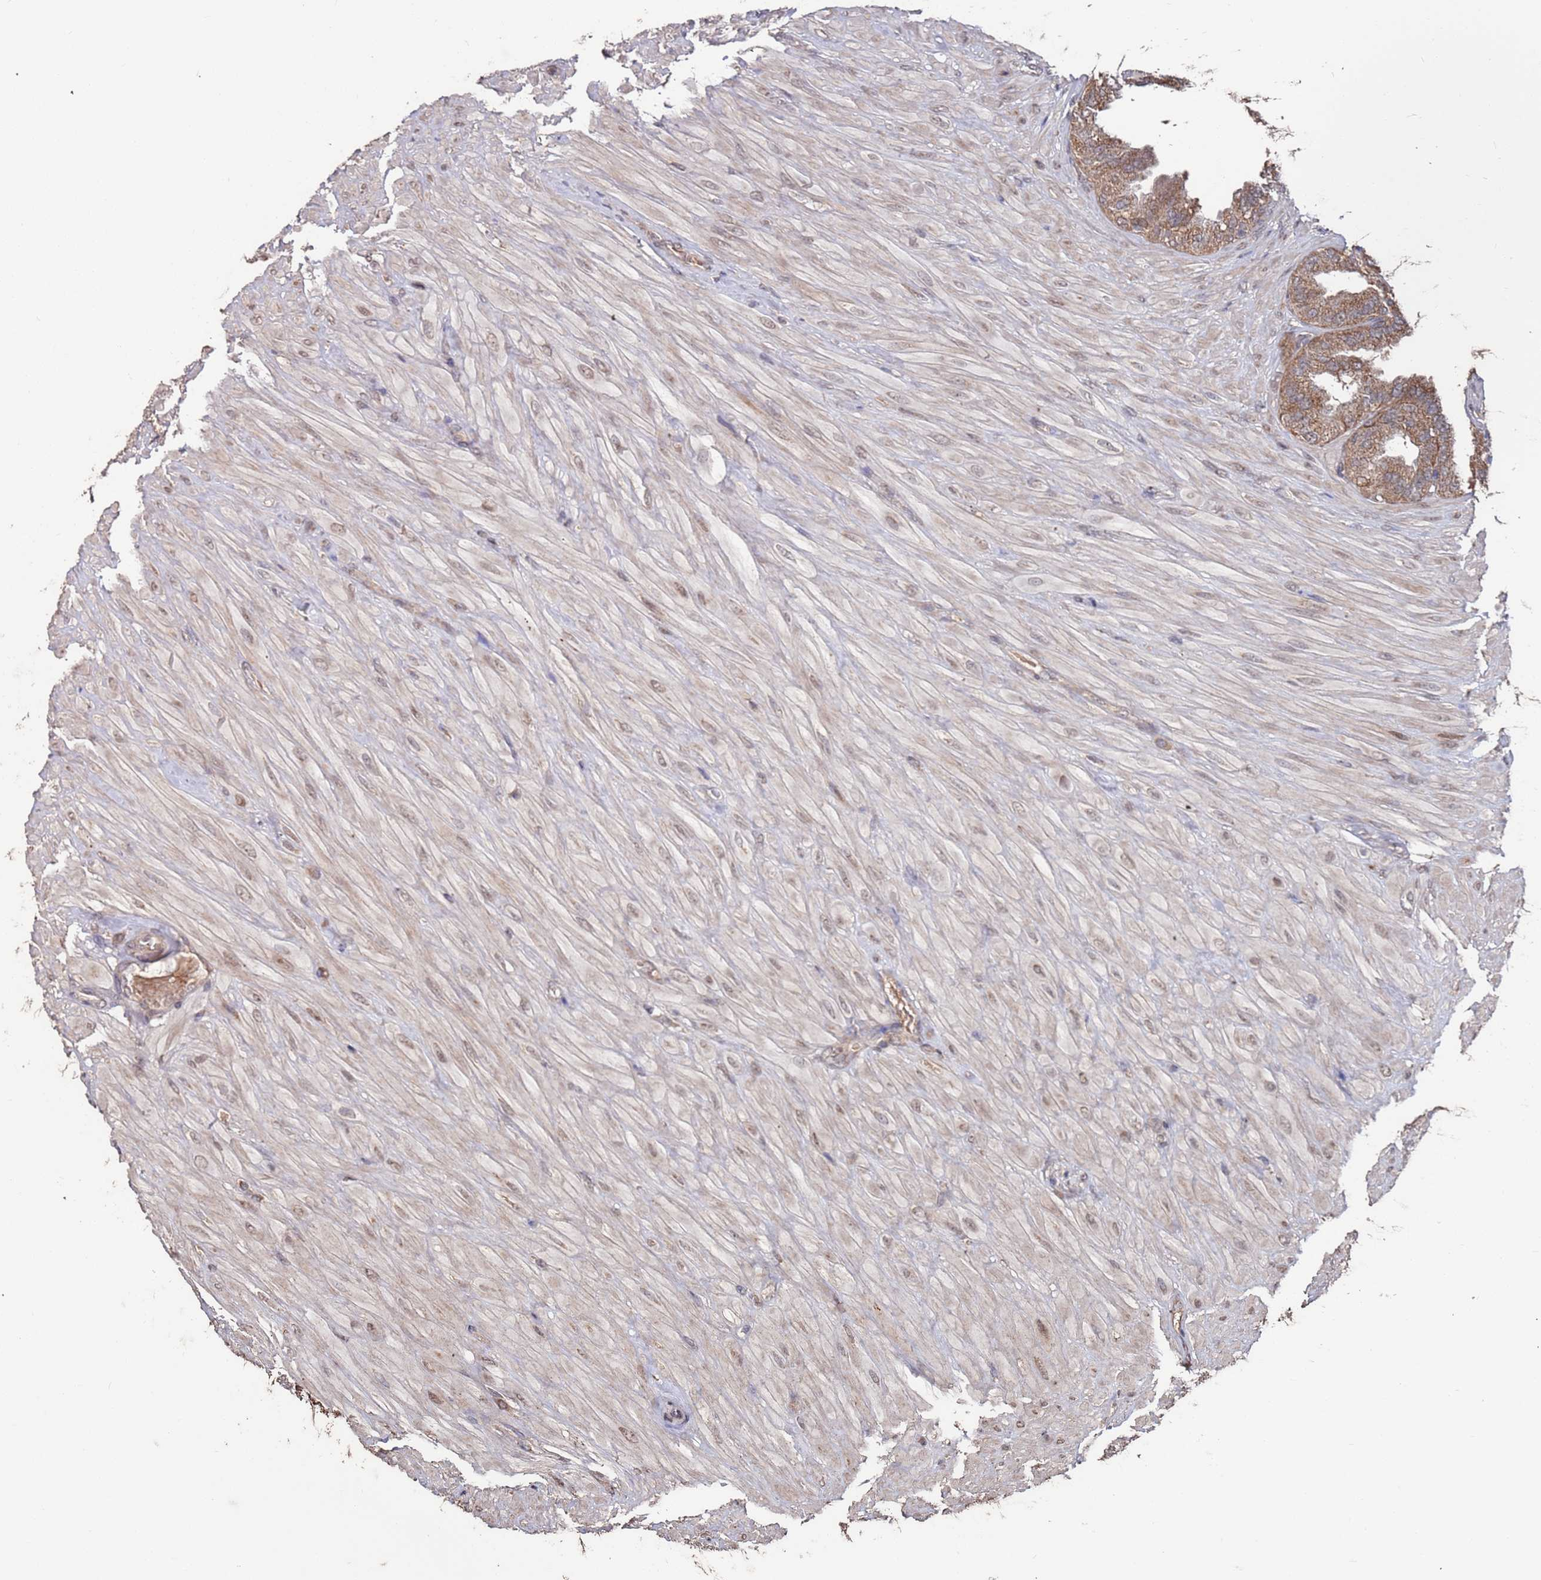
{"staining": {"intensity": "moderate", "quantity": ">75%", "location": "cytoplasmic/membranous"}, "tissue": "seminal vesicle", "cell_type": "Glandular cells", "image_type": "normal", "snomed": [{"axis": "morphology", "description": "Normal tissue, NOS"}, {"axis": "topography", "description": "Seminal veicle"}, {"axis": "topography", "description": "Peripheral nerve tissue"}], "caption": "DAB (3,3'-diaminobenzidine) immunohistochemical staining of unremarkable seminal vesicle demonstrates moderate cytoplasmic/membranous protein positivity in about >75% of glandular cells.", "gene": "PRR7", "patient": {"sex": "male", "age": 63}}